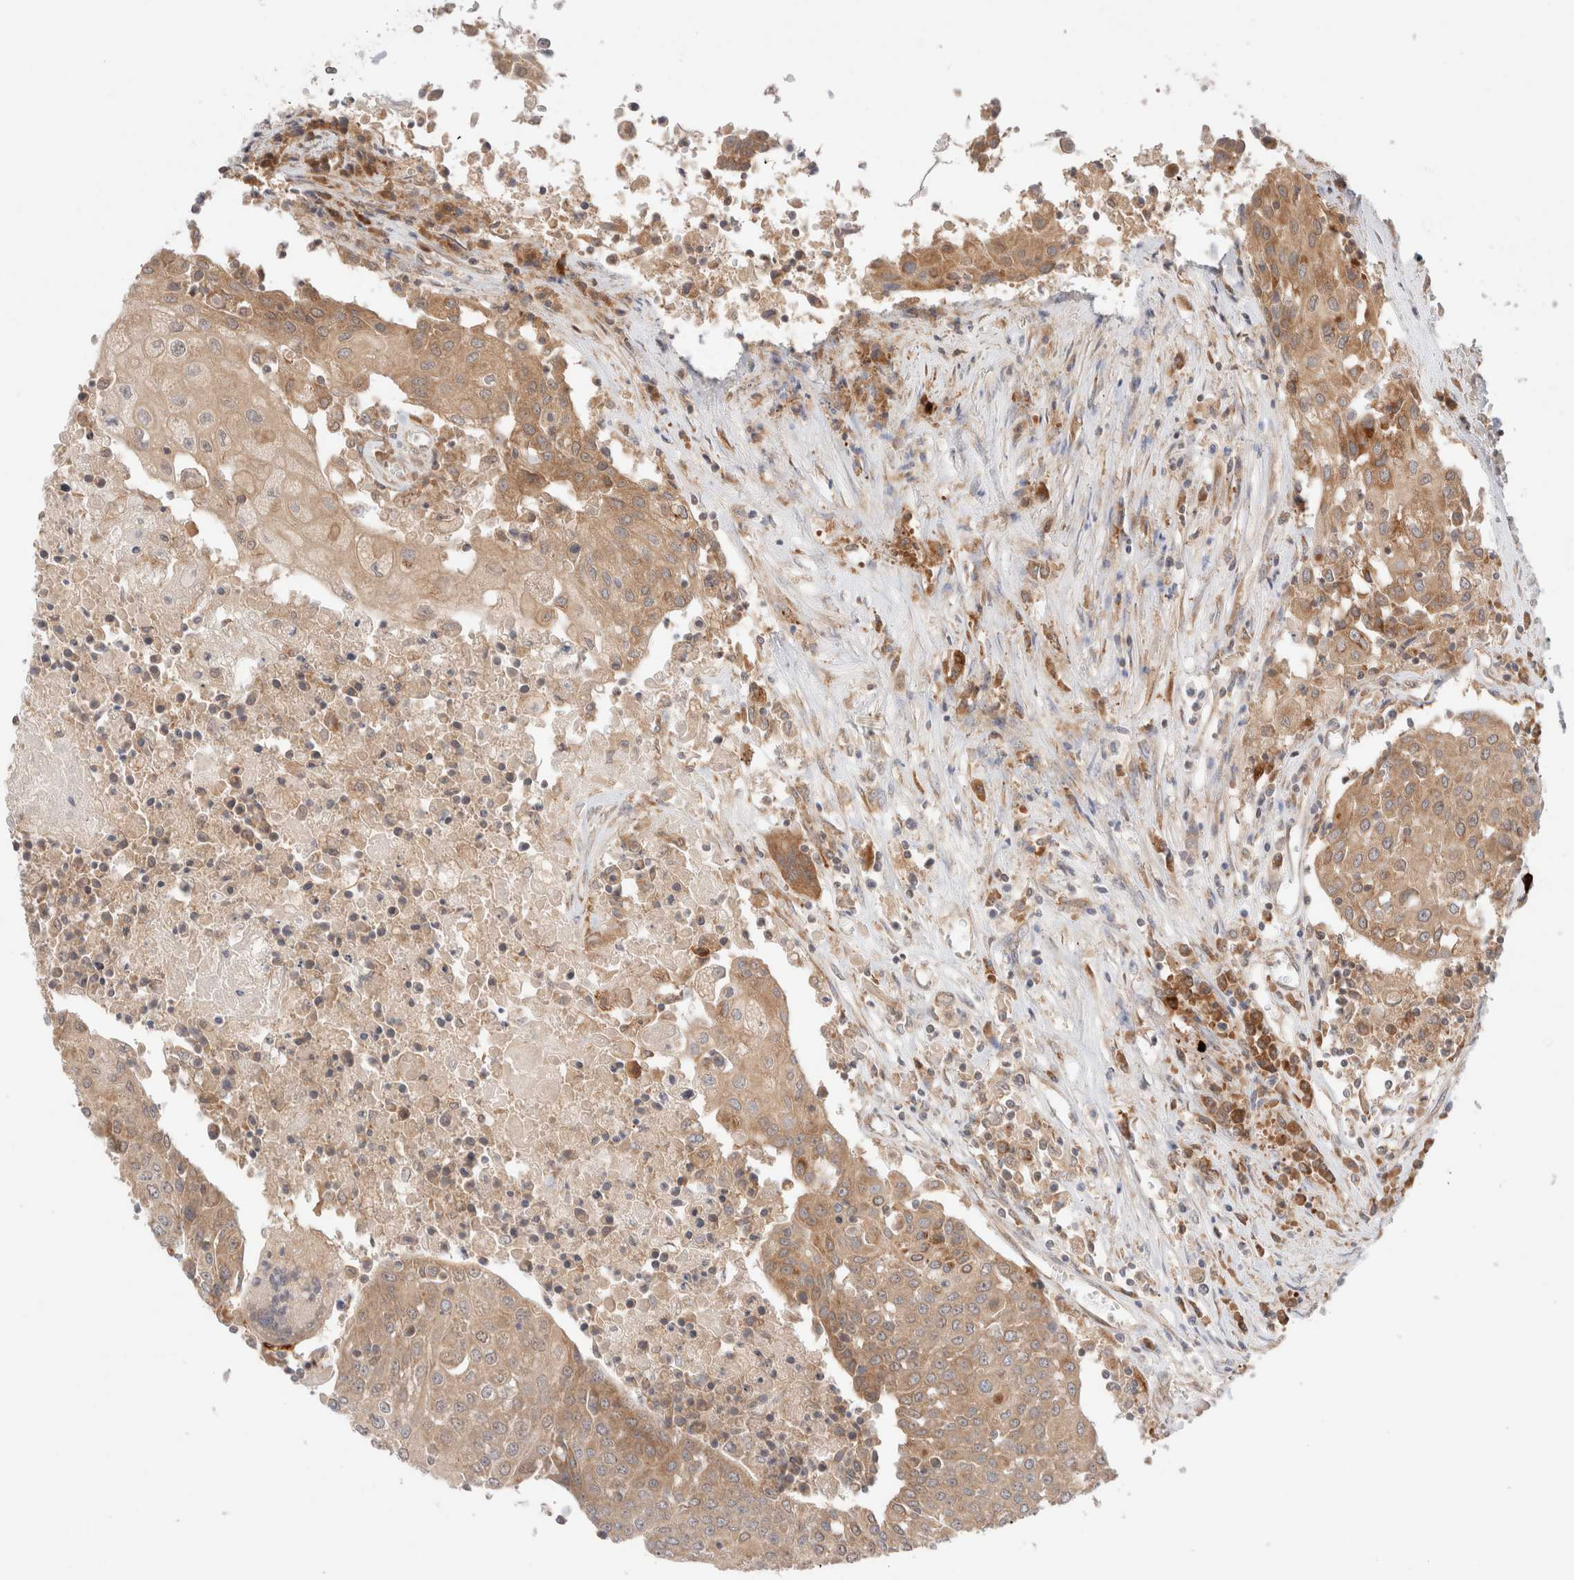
{"staining": {"intensity": "moderate", "quantity": ">75%", "location": "cytoplasmic/membranous"}, "tissue": "urothelial cancer", "cell_type": "Tumor cells", "image_type": "cancer", "snomed": [{"axis": "morphology", "description": "Urothelial carcinoma, High grade"}, {"axis": "topography", "description": "Urinary bladder"}], "caption": "Brown immunohistochemical staining in human high-grade urothelial carcinoma shows moderate cytoplasmic/membranous expression in about >75% of tumor cells. Immunohistochemistry (ihc) stains the protein of interest in brown and the nuclei are stained blue.", "gene": "XKR4", "patient": {"sex": "female", "age": 85}}